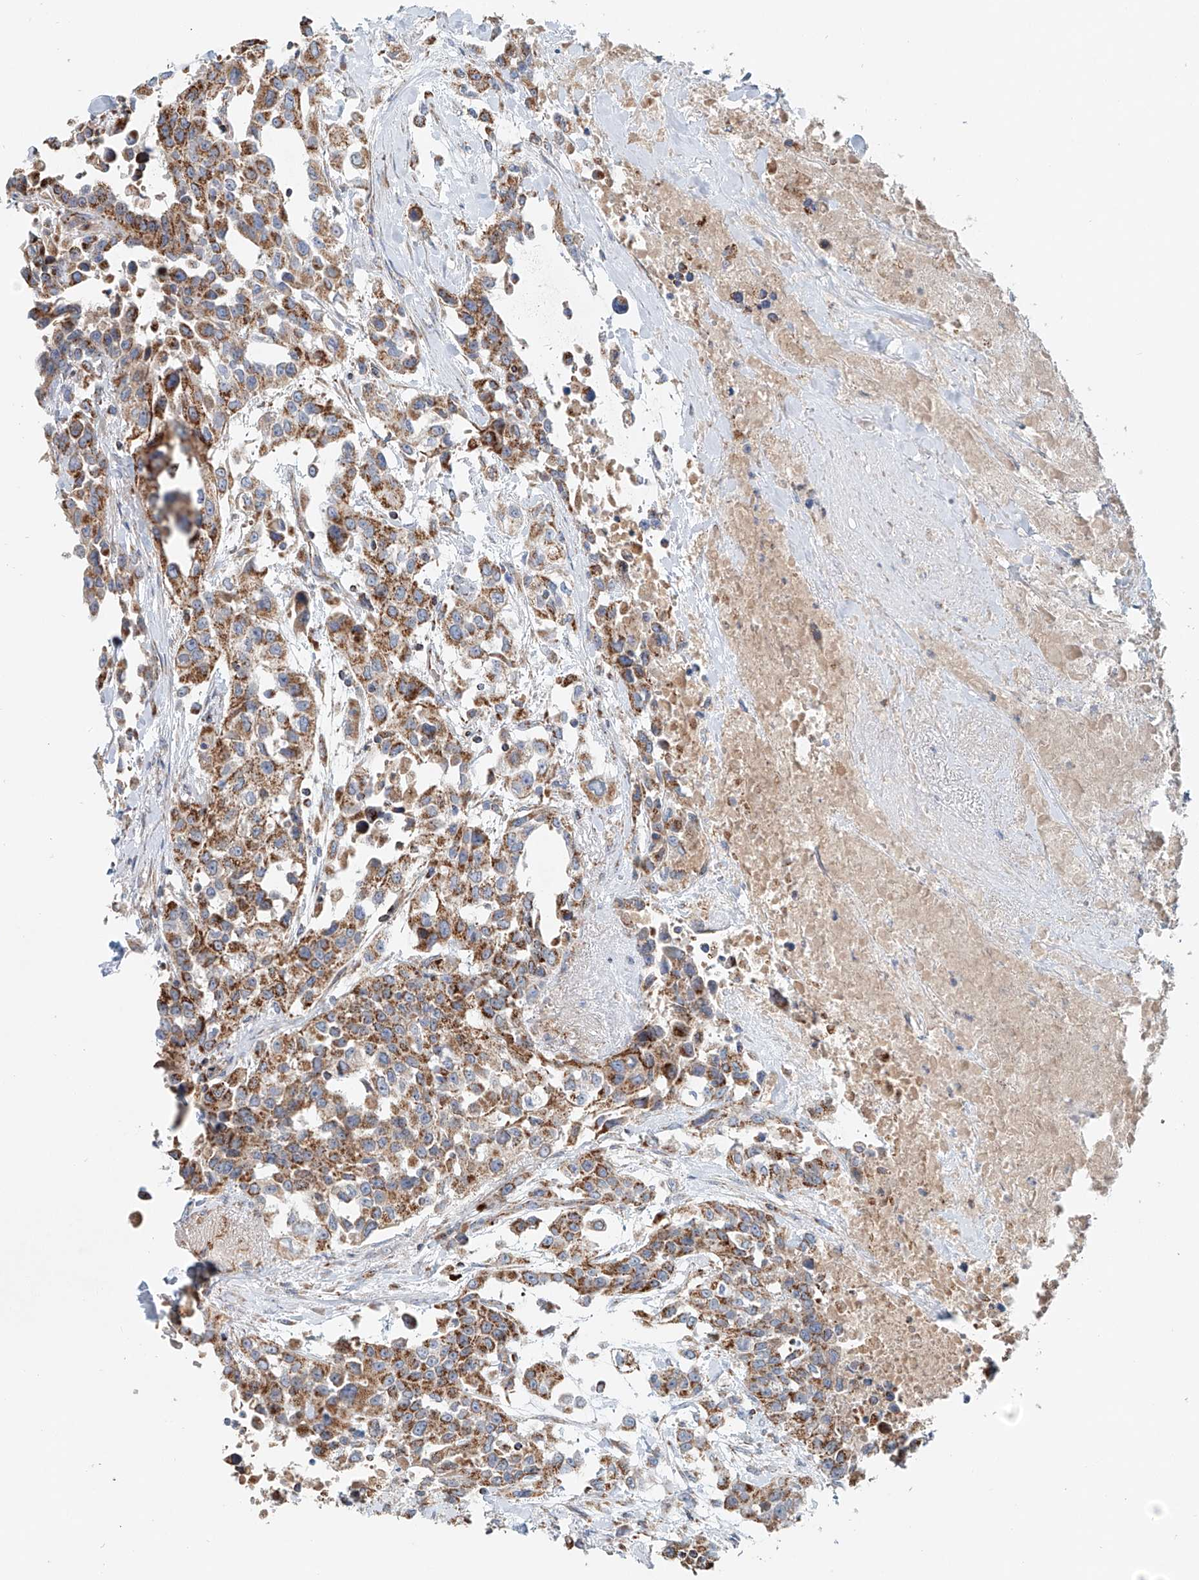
{"staining": {"intensity": "moderate", "quantity": ">75%", "location": "cytoplasmic/membranous"}, "tissue": "urothelial cancer", "cell_type": "Tumor cells", "image_type": "cancer", "snomed": [{"axis": "morphology", "description": "Urothelial carcinoma, High grade"}, {"axis": "topography", "description": "Urinary bladder"}], "caption": "Urothelial cancer stained with a protein marker shows moderate staining in tumor cells.", "gene": "CARD10", "patient": {"sex": "female", "age": 80}}